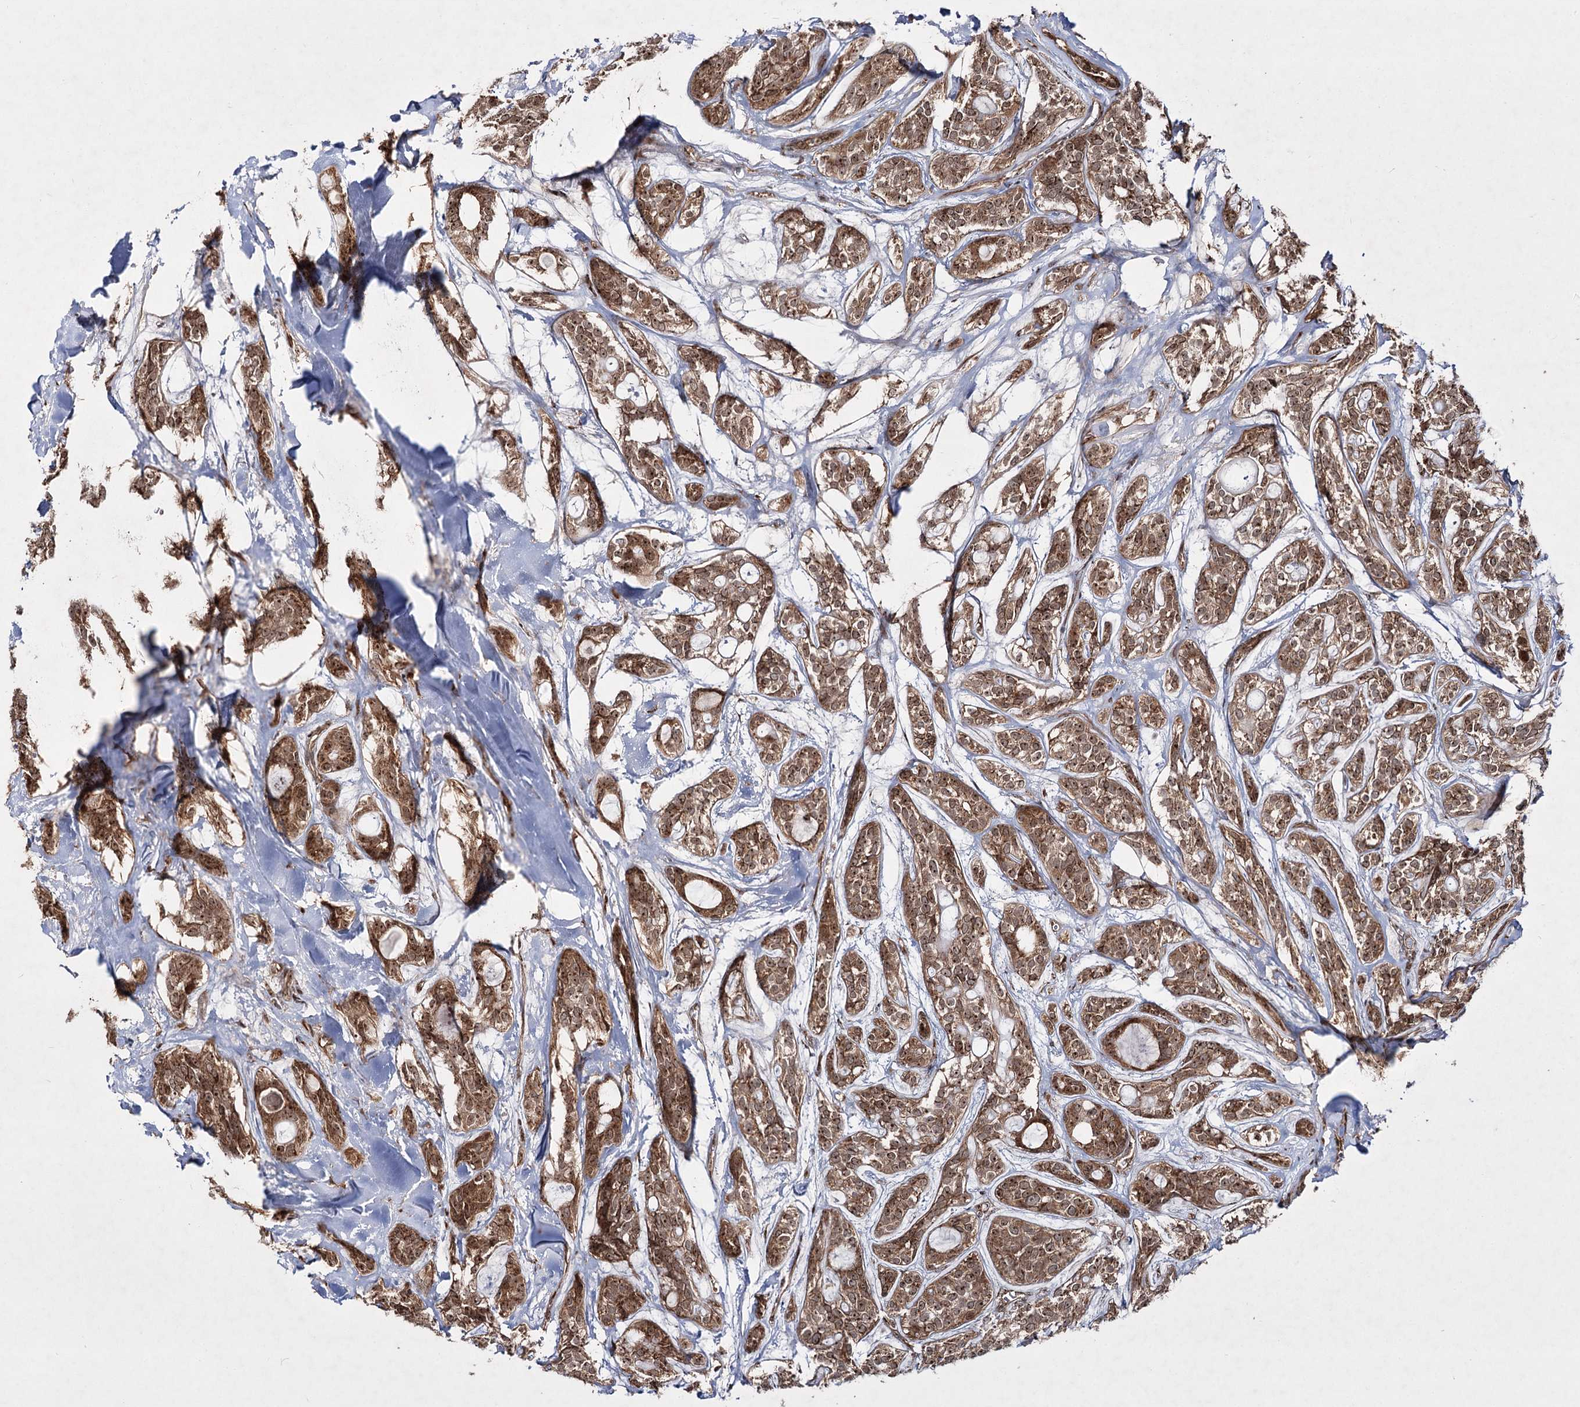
{"staining": {"intensity": "moderate", "quantity": ">75%", "location": "cytoplasmic/membranous,nuclear"}, "tissue": "head and neck cancer", "cell_type": "Tumor cells", "image_type": "cancer", "snomed": [{"axis": "morphology", "description": "Adenocarcinoma, NOS"}, {"axis": "topography", "description": "Head-Neck"}], "caption": "The micrograph reveals a brown stain indicating the presence of a protein in the cytoplasmic/membranous and nuclear of tumor cells in head and neck cancer (adenocarcinoma).", "gene": "SERINC5", "patient": {"sex": "male", "age": 66}}